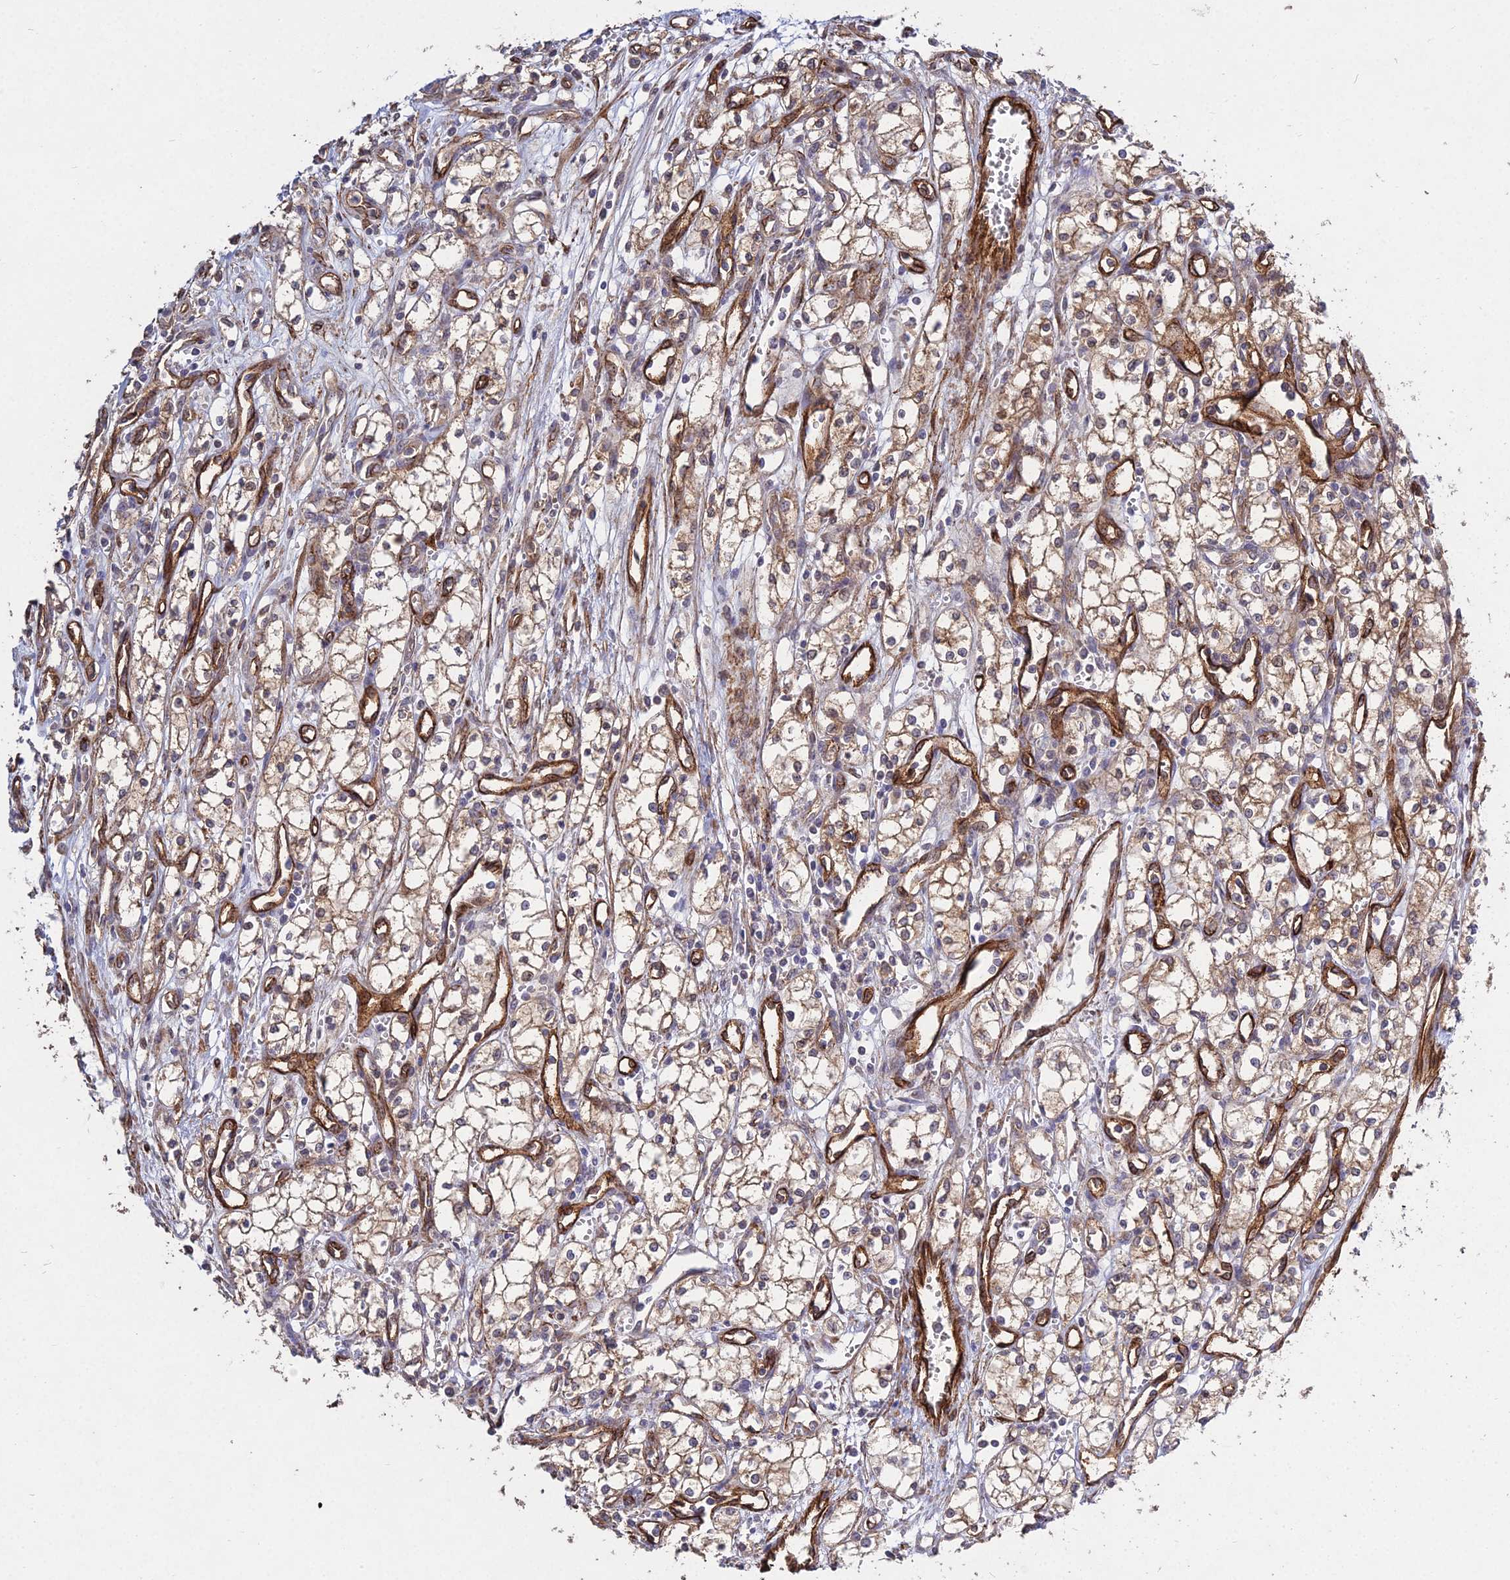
{"staining": {"intensity": "negative", "quantity": "none", "location": "none"}, "tissue": "renal cancer", "cell_type": "Tumor cells", "image_type": "cancer", "snomed": [{"axis": "morphology", "description": "Adenocarcinoma, NOS"}, {"axis": "topography", "description": "Kidney"}], "caption": "Immunohistochemistry micrograph of neoplastic tissue: human renal cancer stained with DAB shows no significant protein positivity in tumor cells. The staining was performed using DAB to visualize the protein expression in brown, while the nuclei were stained in blue with hematoxylin (Magnification: 20x).", "gene": "GRTP1", "patient": {"sex": "male", "age": 59}}